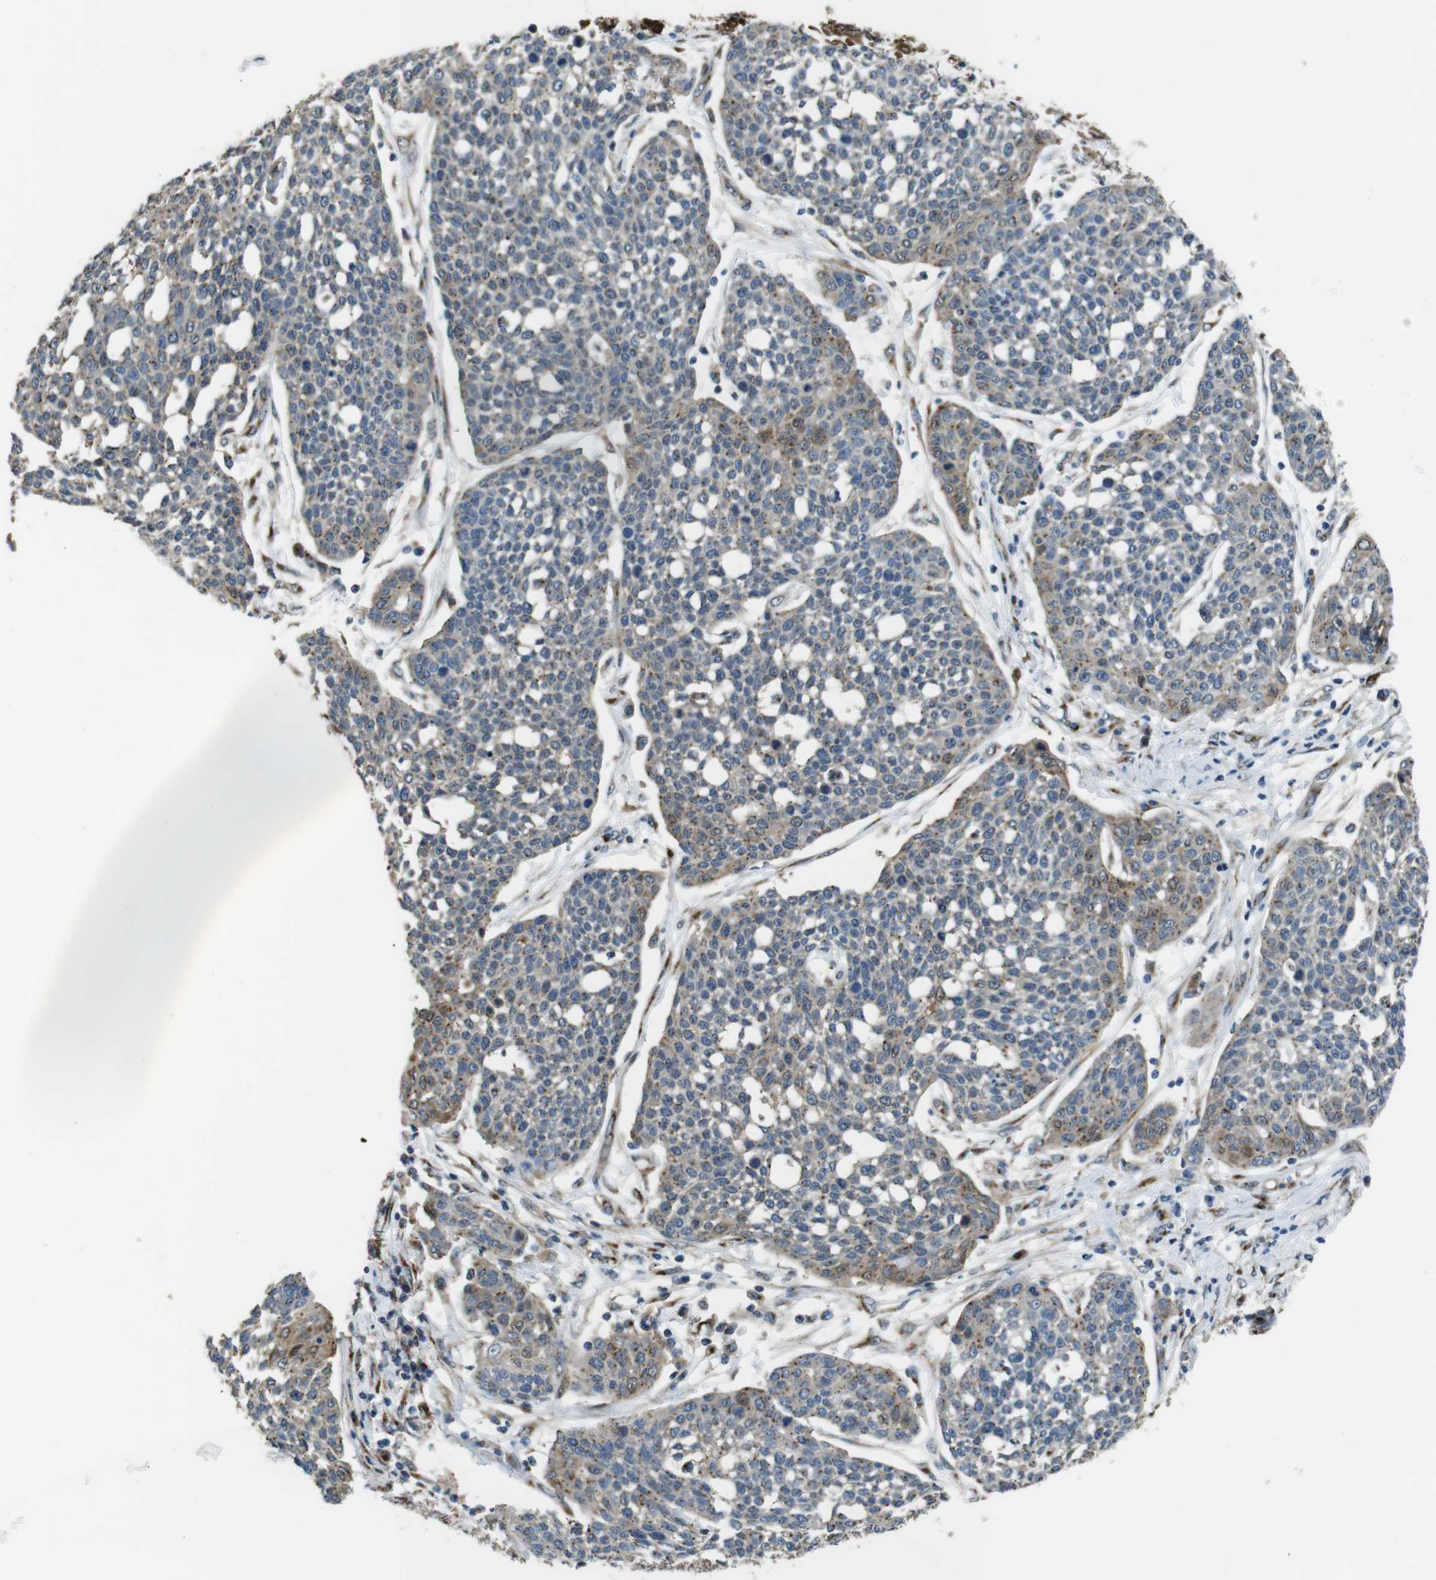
{"staining": {"intensity": "moderate", "quantity": "<25%", "location": "cytoplasmic/membranous"}, "tissue": "cervical cancer", "cell_type": "Tumor cells", "image_type": "cancer", "snomed": [{"axis": "morphology", "description": "Squamous cell carcinoma, NOS"}, {"axis": "topography", "description": "Cervix"}], "caption": "Protein staining of cervical squamous cell carcinoma tissue demonstrates moderate cytoplasmic/membranous expression in approximately <25% of tumor cells.", "gene": "RAB6A", "patient": {"sex": "female", "age": 34}}